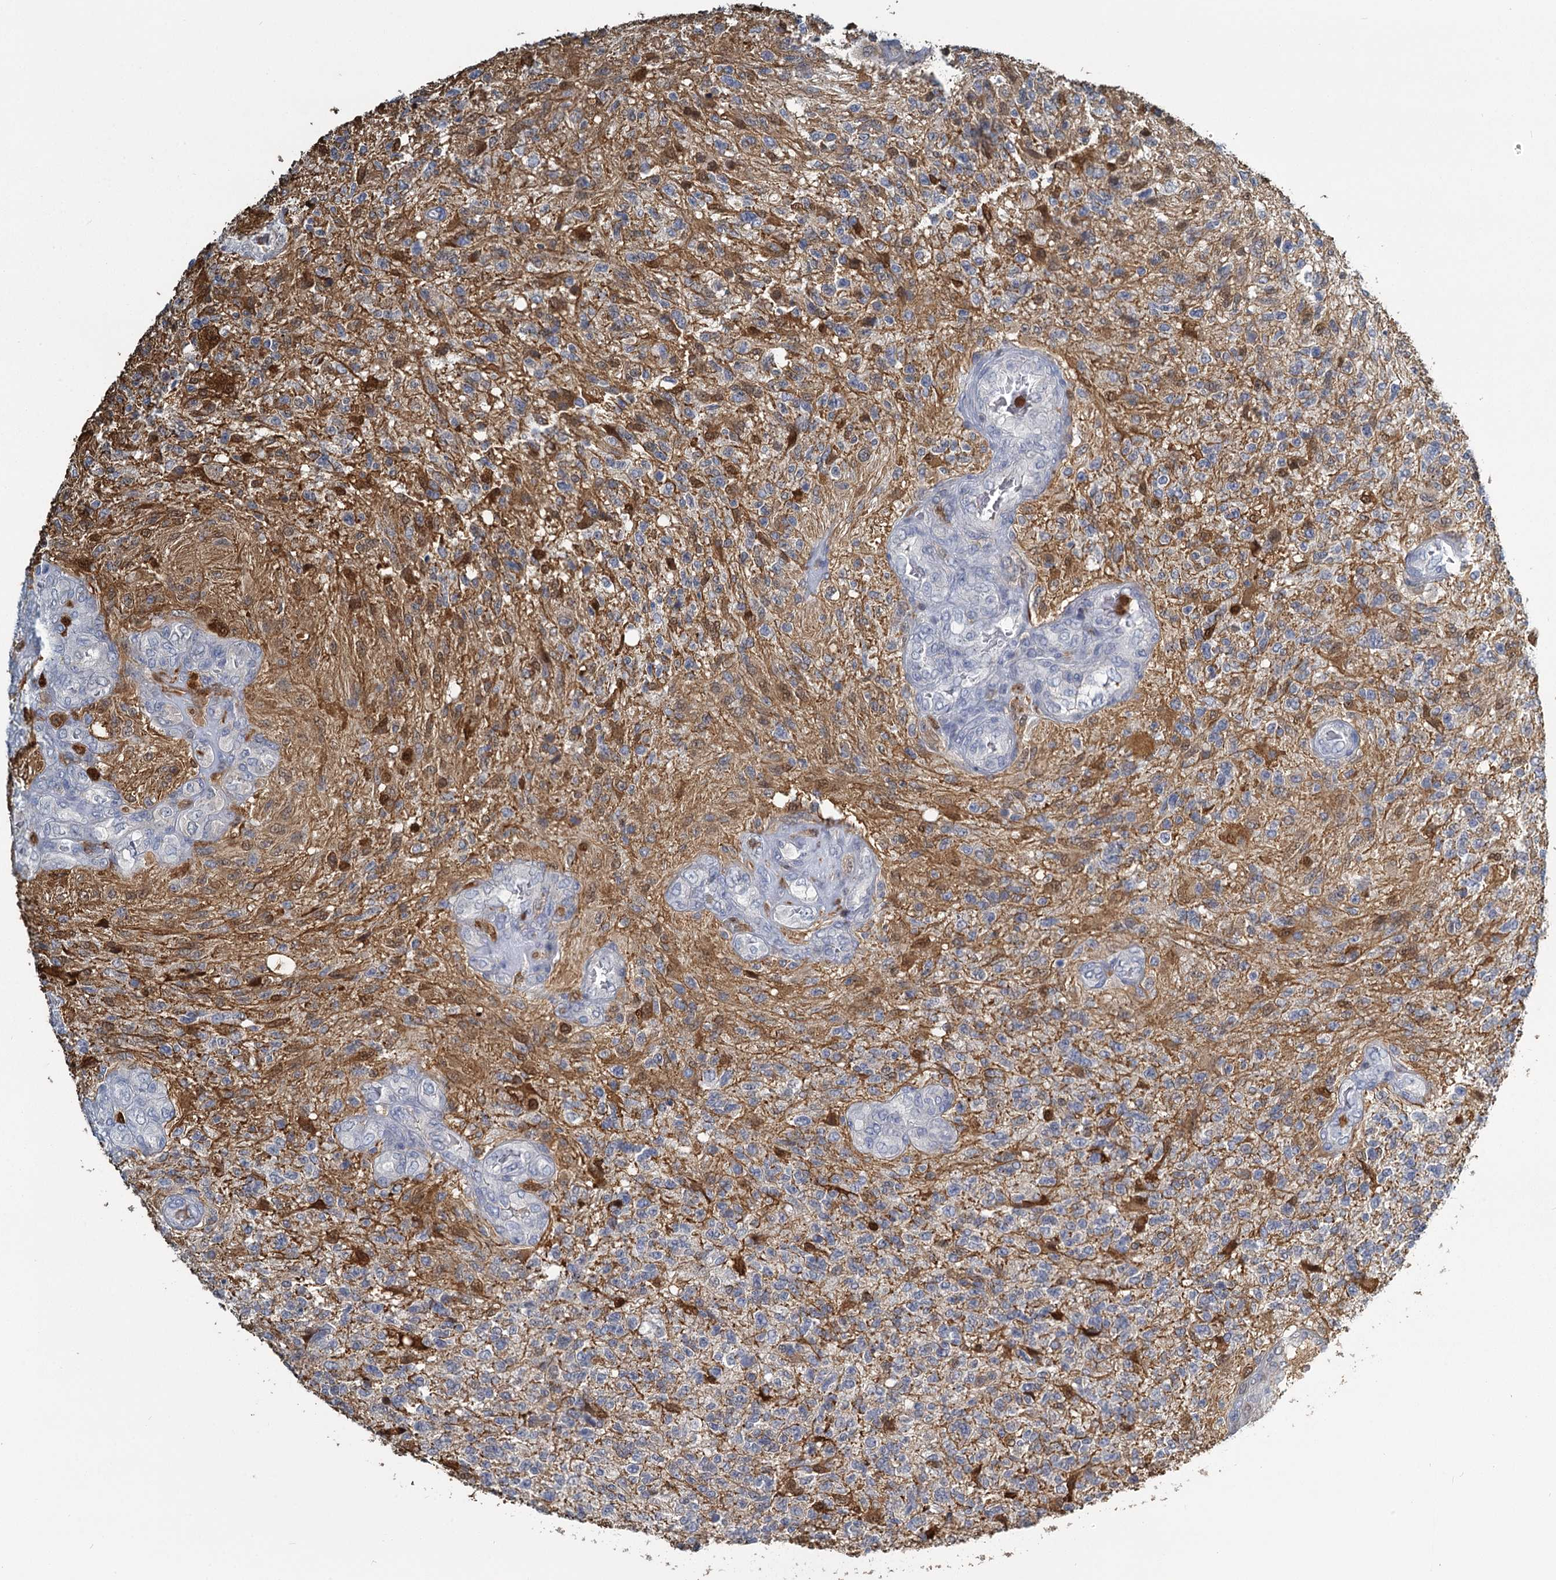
{"staining": {"intensity": "moderate", "quantity": "<25%", "location": "cytoplasmic/membranous,nuclear"}, "tissue": "glioma", "cell_type": "Tumor cells", "image_type": "cancer", "snomed": [{"axis": "morphology", "description": "Glioma, malignant, High grade"}, {"axis": "topography", "description": "Brain"}], "caption": "A high-resolution micrograph shows immunohistochemistry staining of glioma, which exhibits moderate cytoplasmic/membranous and nuclear staining in approximately <25% of tumor cells.", "gene": "S100A6", "patient": {"sex": "male", "age": 56}}